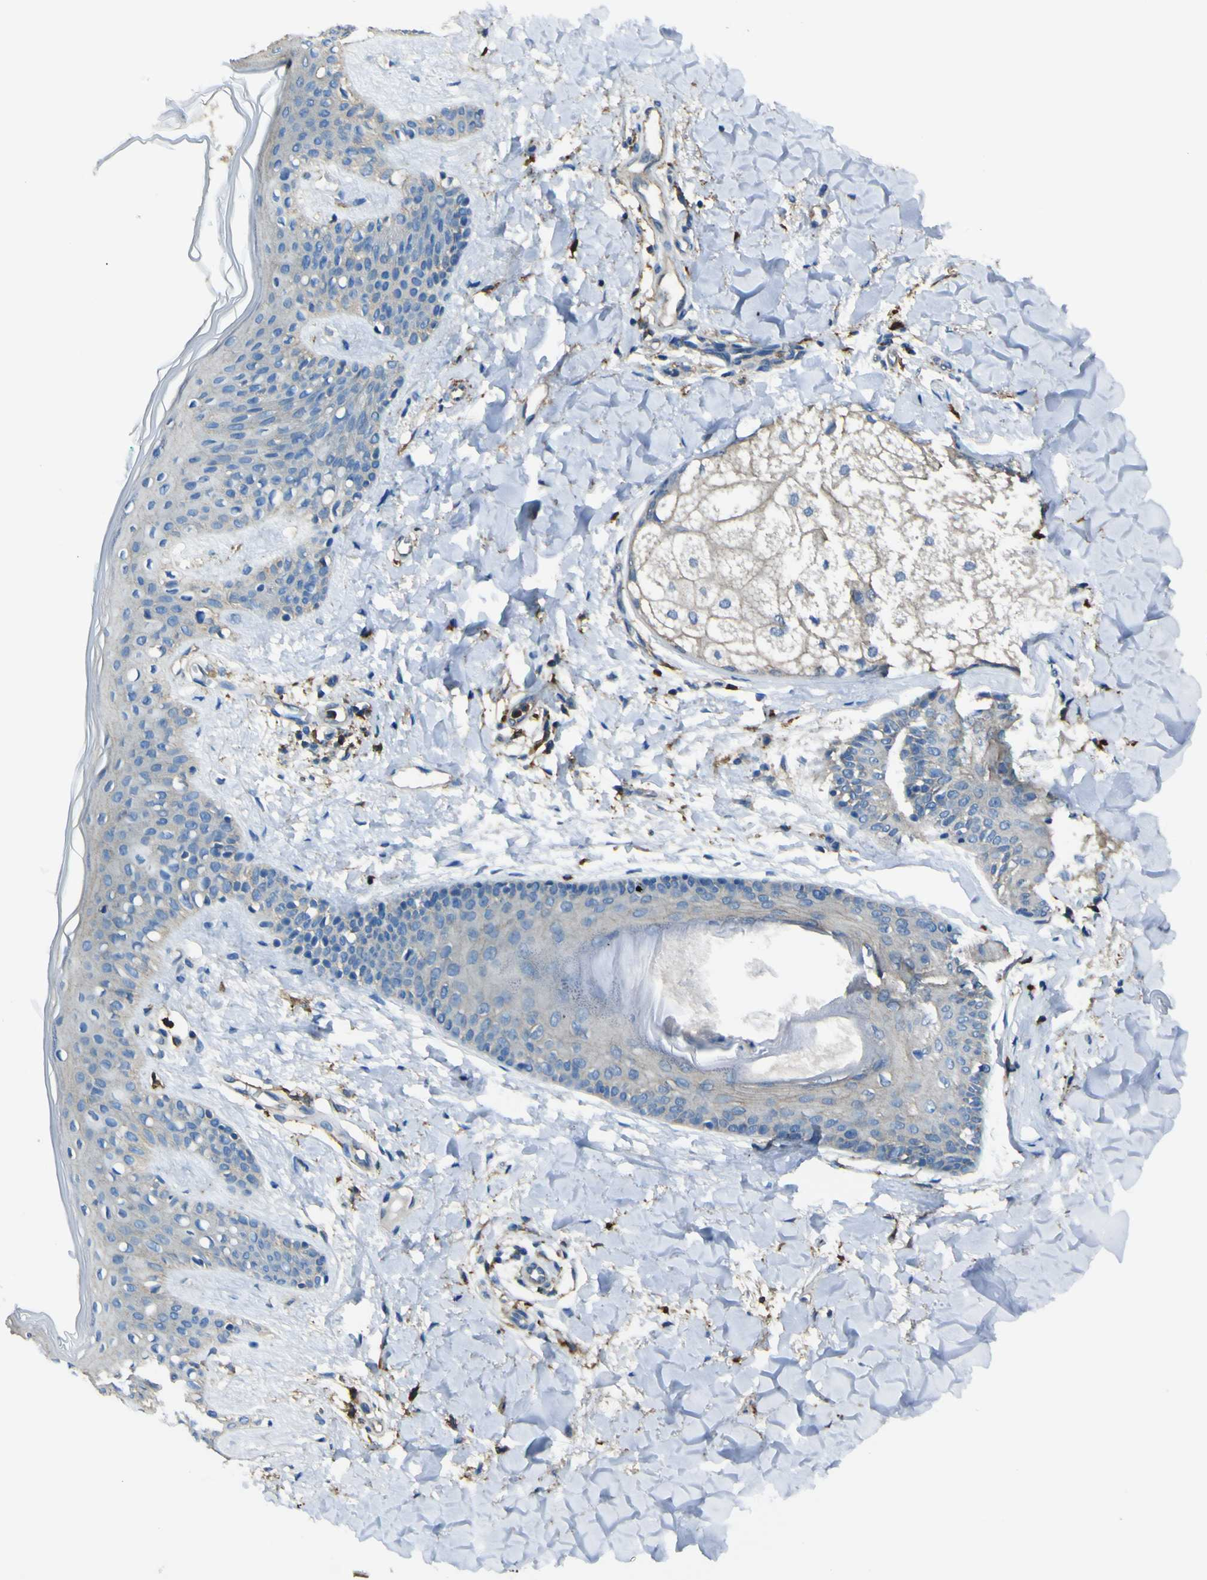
{"staining": {"intensity": "moderate", "quantity": "25%-75%", "location": "cytoplasmic/membranous"}, "tissue": "skin", "cell_type": "Fibroblasts", "image_type": "normal", "snomed": [{"axis": "morphology", "description": "Normal tissue, NOS"}, {"axis": "topography", "description": "Skin"}], "caption": "A histopathology image of human skin stained for a protein reveals moderate cytoplasmic/membranous brown staining in fibroblasts. (DAB (3,3'-diaminobenzidine) = brown stain, brightfield microscopy at high magnification).", "gene": "LAIR1", "patient": {"sex": "male", "age": 16}}